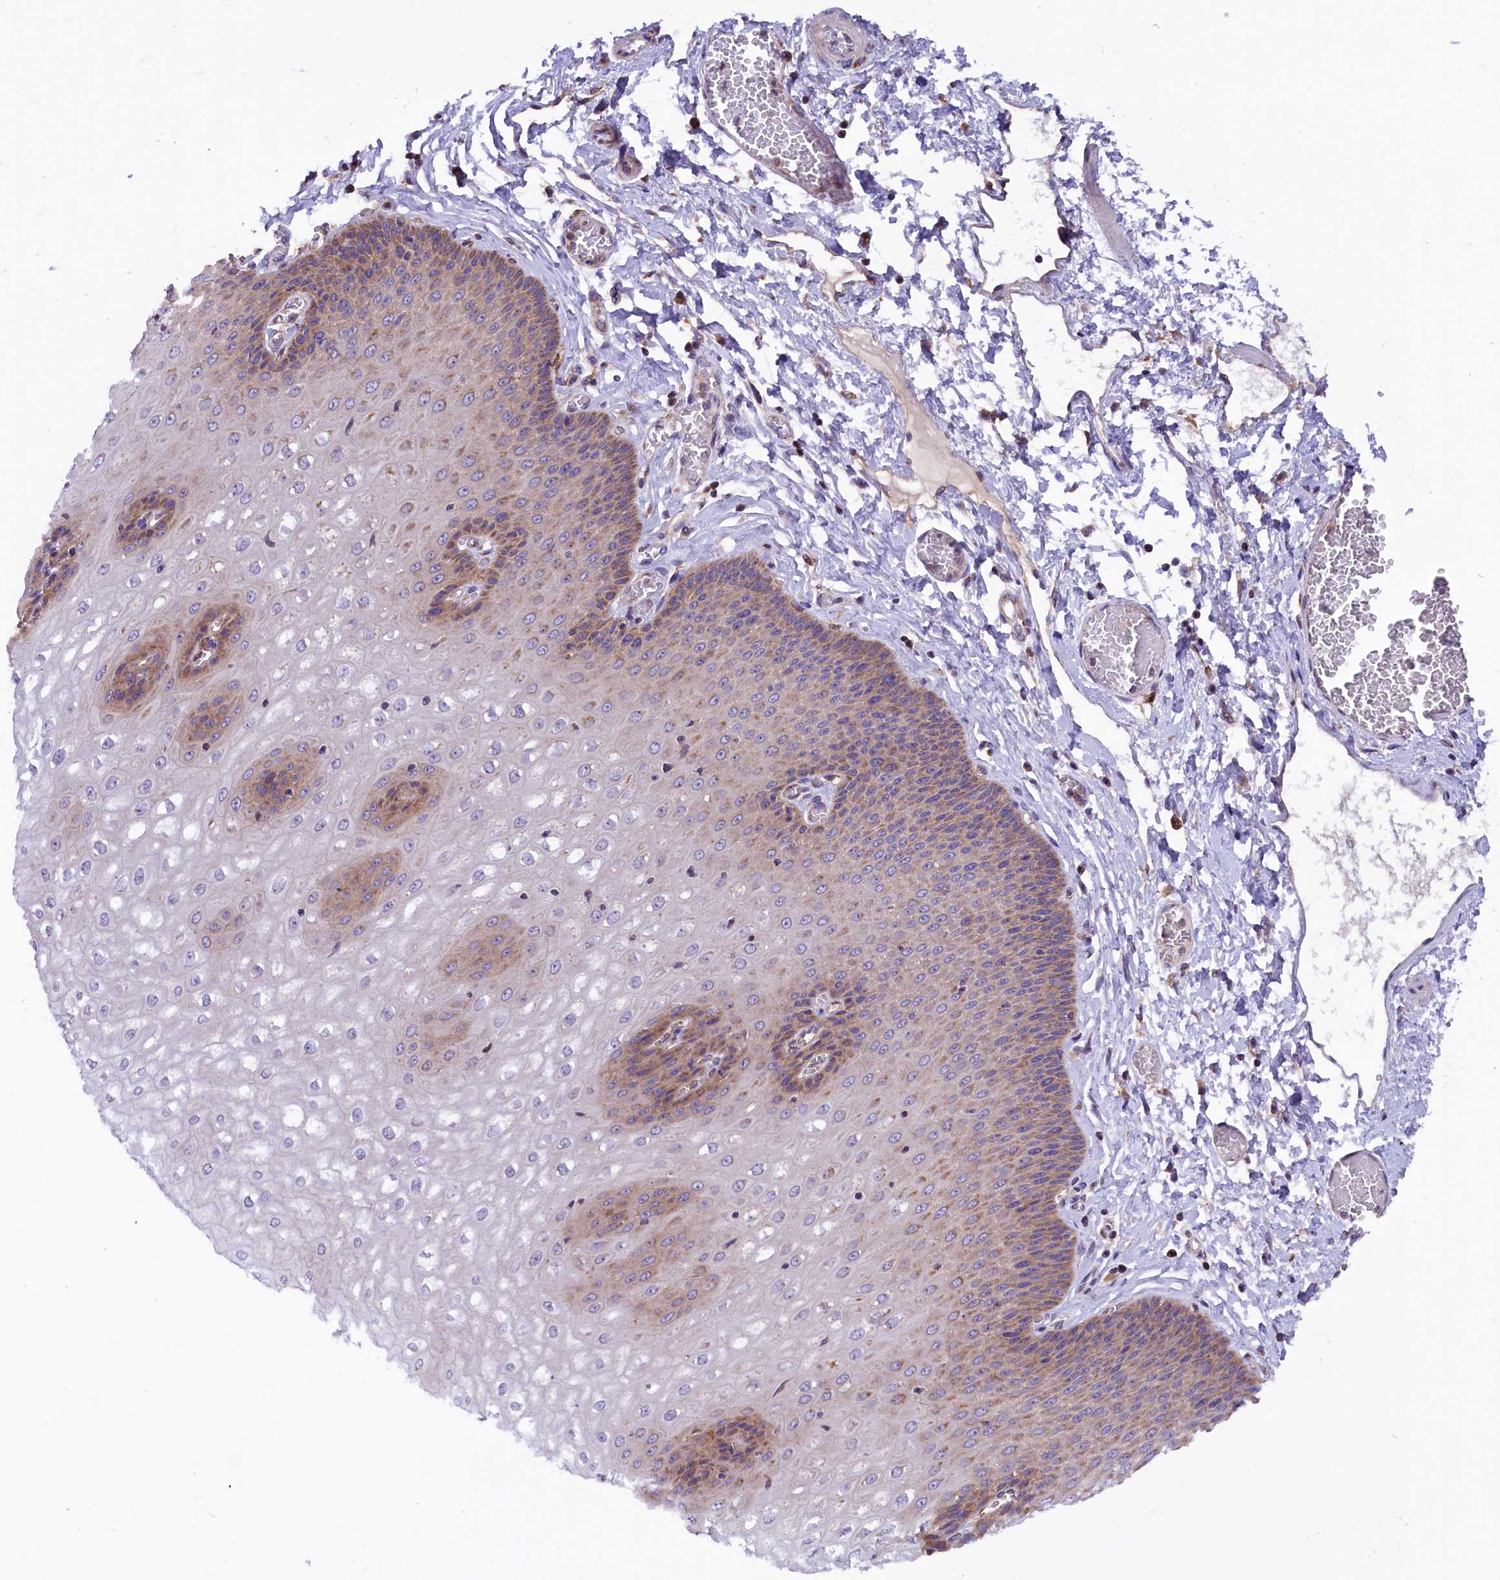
{"staining": {"intensity": "moderate", "quantity": ">75%", "location": "cytoplasmic/membranous"}, "tissue": "esophagus", "cell_type": "Squamous epithelial cells", "image_type": "normal", "snomed": [{"axis": "morphology", "description": "Normal tissue, NOS"}, {"axis": "topography", "description": "Esophagus"}], "caption": "Esophagus stained for a protein (brown) shows moderate cytoplasmic/membranous positive staining in approximately >75% of squamous epithelial cells.", "gene": "DNAJB9", "patient": {"sex": "male", "age": 60}}